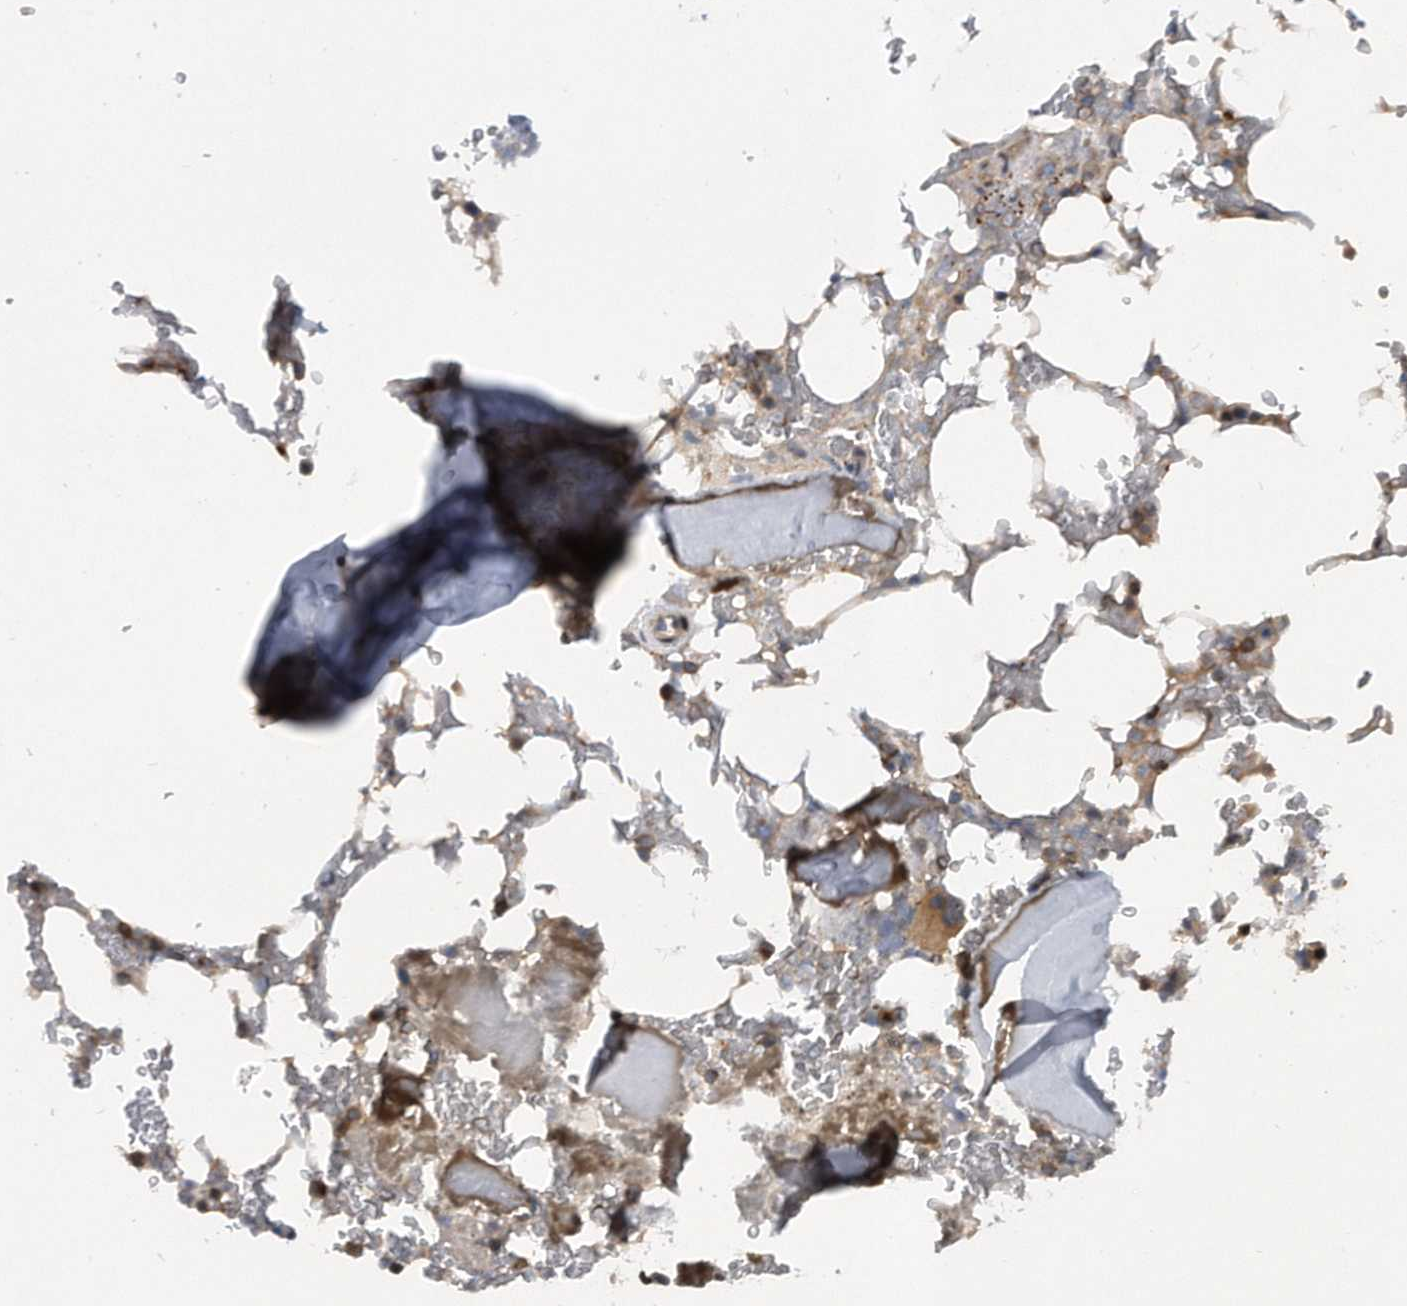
{"staining": {"intensity": "moderate", "quantity": "25%-75%", "location": "cytoplasmic/membranous"}, "tissue": "bone marrow", "cell_type": "Hematopoietic cells", "image_type": "normal", "snomed": [{"axis": "morphology", "description": "Normal tissue, NOS"}, {"axis": "topography", "description": "Bone marrow"}], "caption": "Immunohistochemical staining of normal human bone marrow shows medium levels of moderate cytoplasmic/membranous expression in about 25%-75% of hematopoietic cells.", "gene": "PGBD2", "patient": {"sex": "male", "age": 58}}